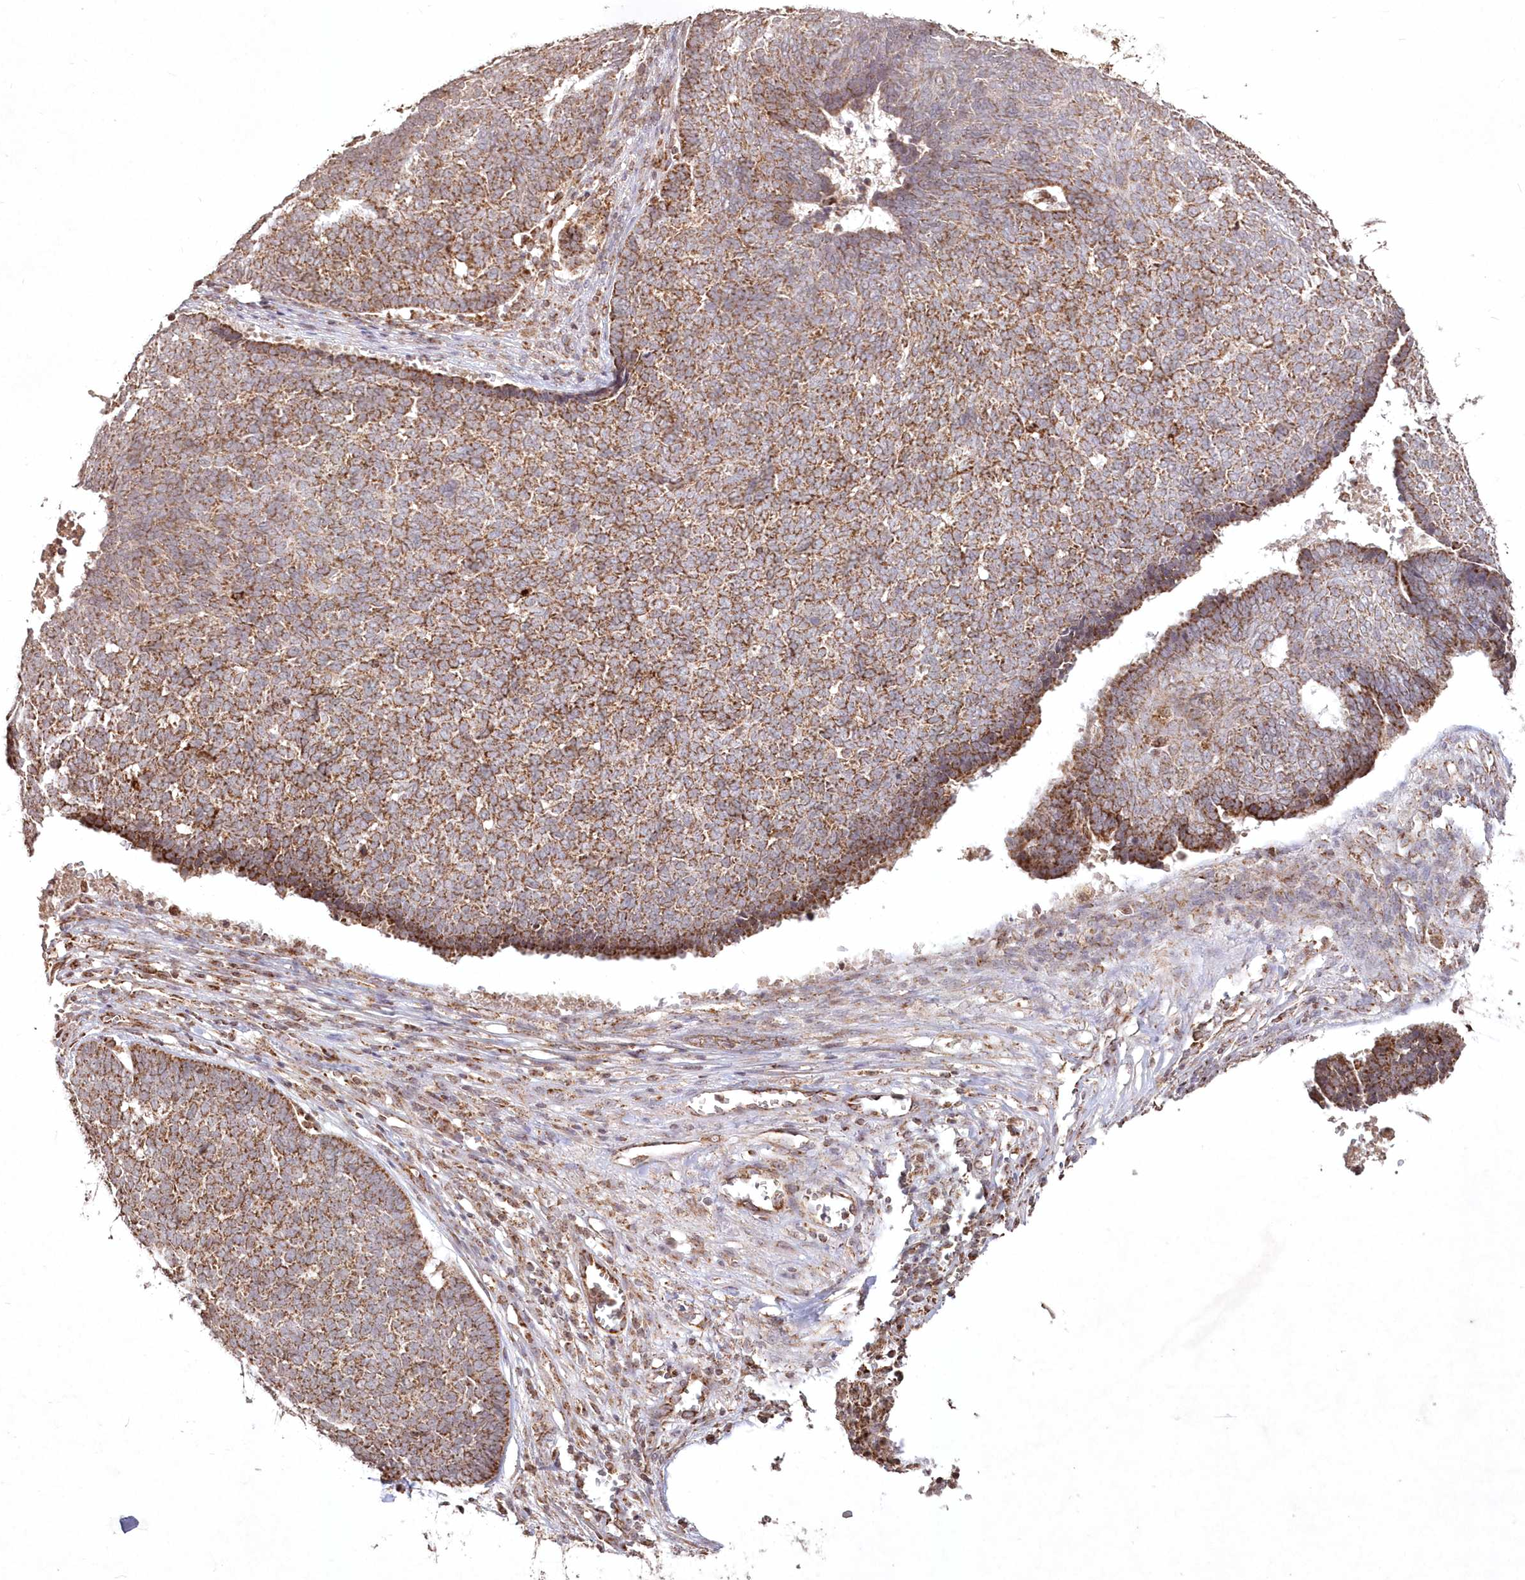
{"staining": {"intensity": "strong", "quantity": ">75%", "location": "cytoplasmic/membranous"}, "tissue": "skin cancer", "cell_type": "Tumor cells", "image_type": "cancer", "snomed": [{"axis": "morphology", "description": "Basal cell carcinoma"}, {"axis": "topography", "description": "Skin"}], "caption": "An immunohistochemistry photomicrograph of neoplastic tissue is shown. Protein staining in brown shows strong cytoplasmic/membranous positivity in skin cancer within tumor cells. The staining was performed using DAB, with brown indicating positive protein expression. Nuclei are stained blue with hematoxylin.", "gene": "LRPPRC", "patient": {"sex": "male", "age": 84}}